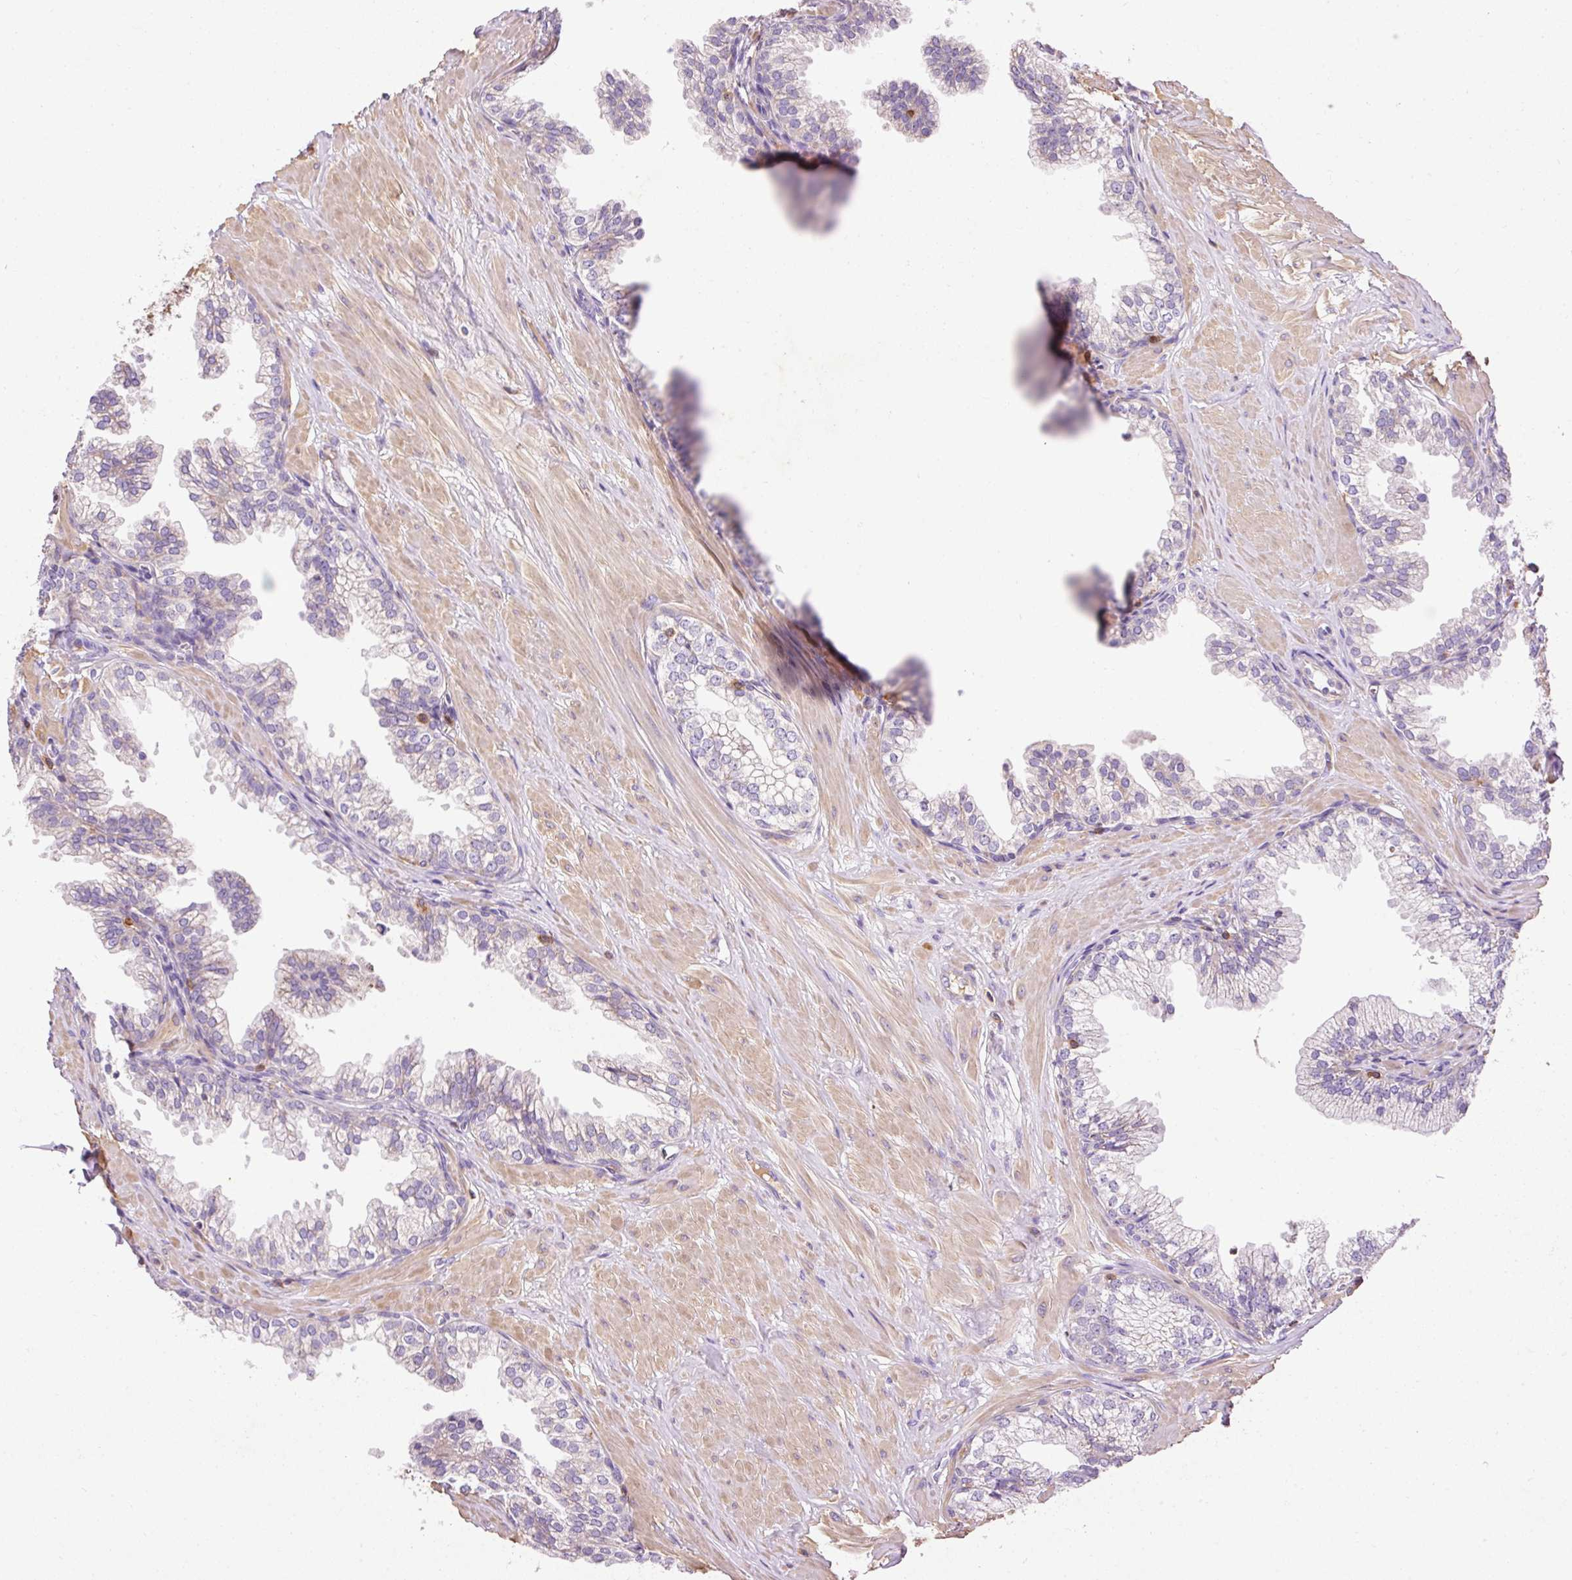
{"staining": {"intensity": "negative", "quantity": "none", "location": "none"}, "tissue": "prostate", "cell_type": "Glandular cells", "image_type": "normal", "snomed": [{"axis": "morphology", "description": "Normal tissue, NOS"}, {"axis": "topography", "description": "Prostate"}, {"axis": "topography", "description": "Peripheral nerve tissue"}], "caption": "This photomicrograph is of normal prostate stained with immunohistochemistry to label a protein in brown with the nuclei are counter-stained blue. There is no positivity in glandular cells.", "gene": "IMMT", "patient": {"sex": "male", "age": 55}}